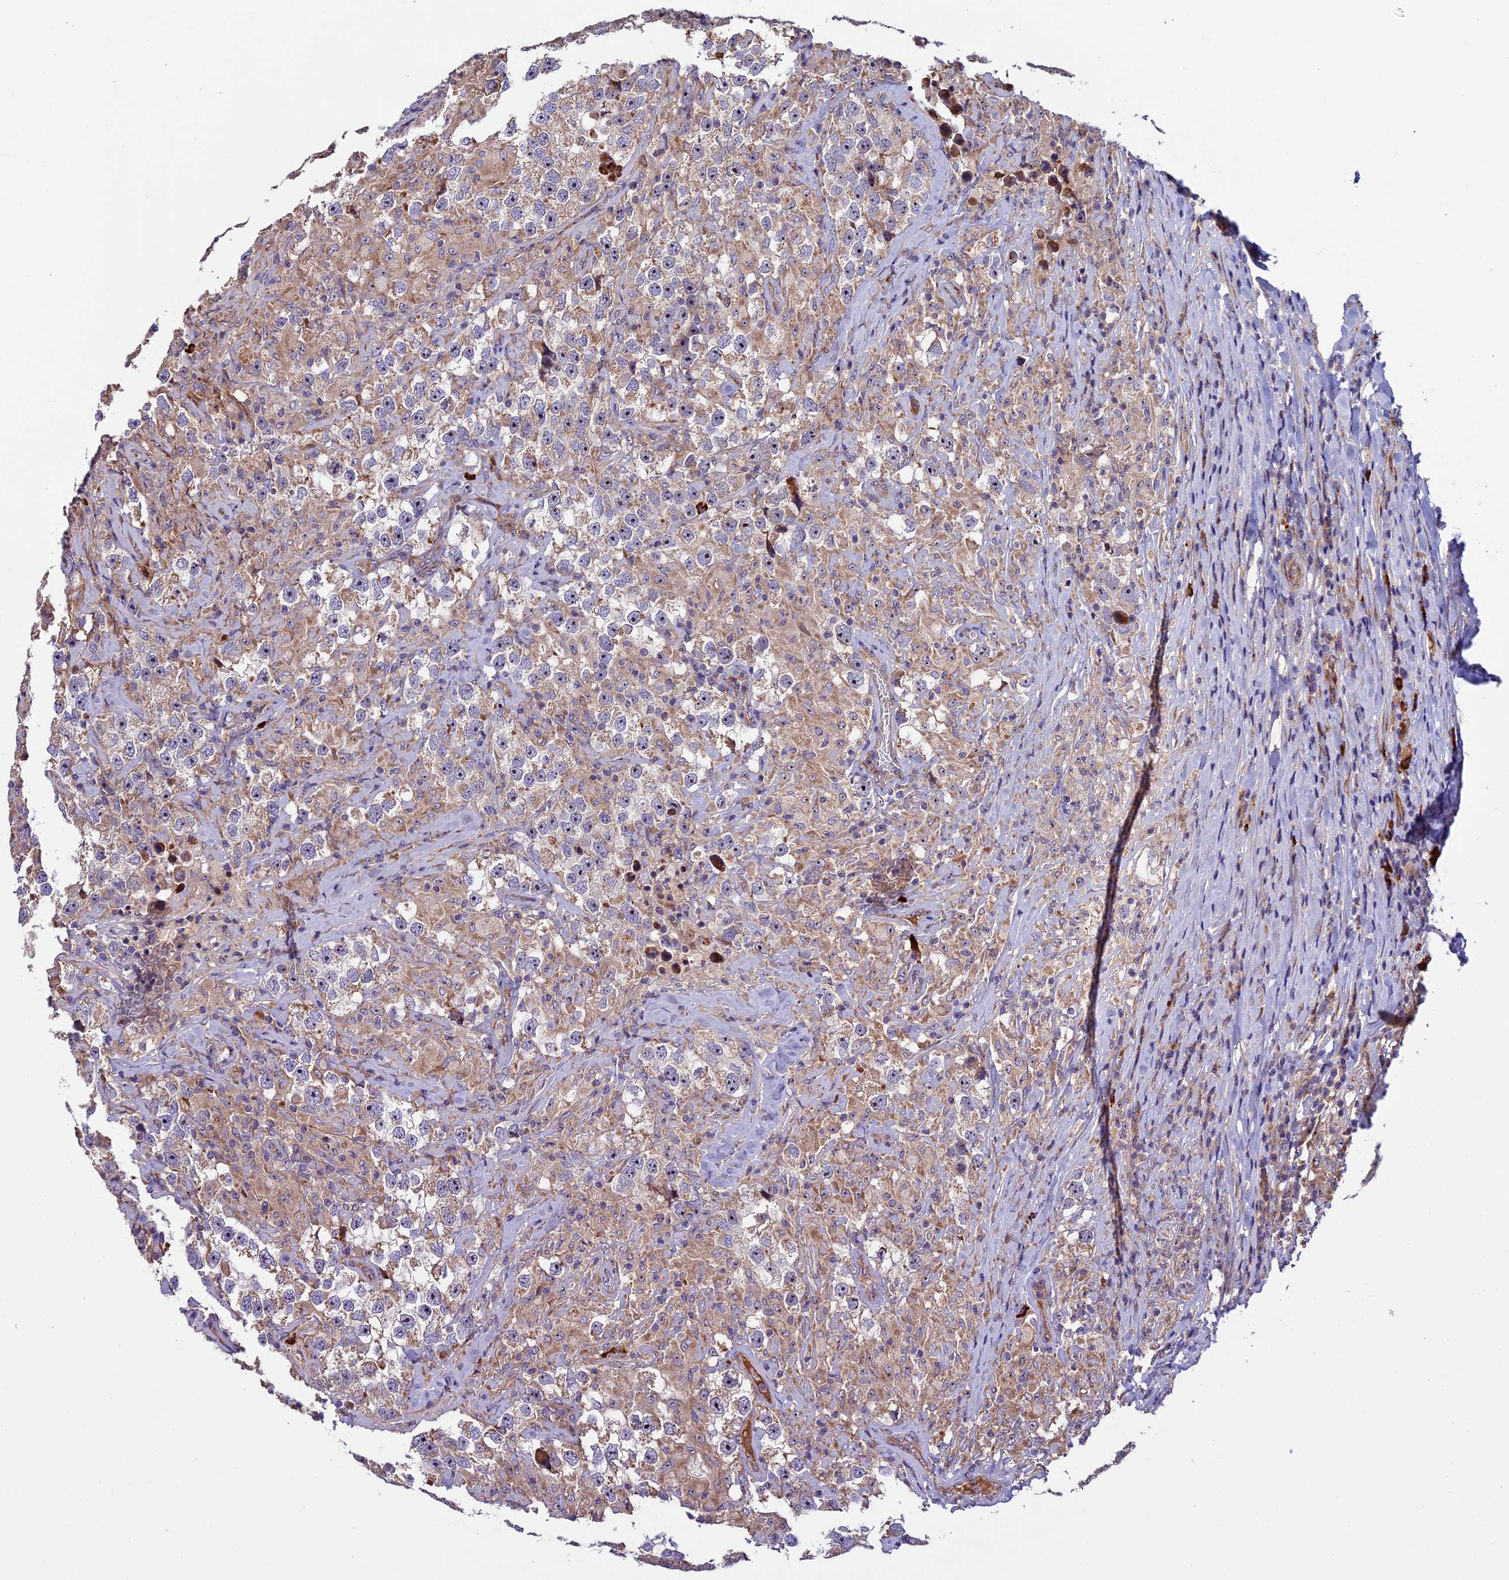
{"staining": {"intensity": "moderate", "quantity": "25%-75%", "location": "cytoplasmic/membranous,nuclear"}, "tissue": "testis cancer", "cell_type": "Tumor cells", "image_type": "cancer", "snomed": [{"axis": "morphology", "description": "Seminoma, NOS"}, {"axis": "topography", "description": "Testis"}], "caption": "Protein staining demonstrates moderate cytoplasmic/membranous and nuclear positivity in about 25%-75% of tumor cells in testis seminoma. The staining was performed using DAB to visualize the protein expression in brown, while the nuclei were stained in blue with hematoxylin (Magnification: 20x).", "gene": "FRY", "patient": {"sex": "male", "age": 46}}